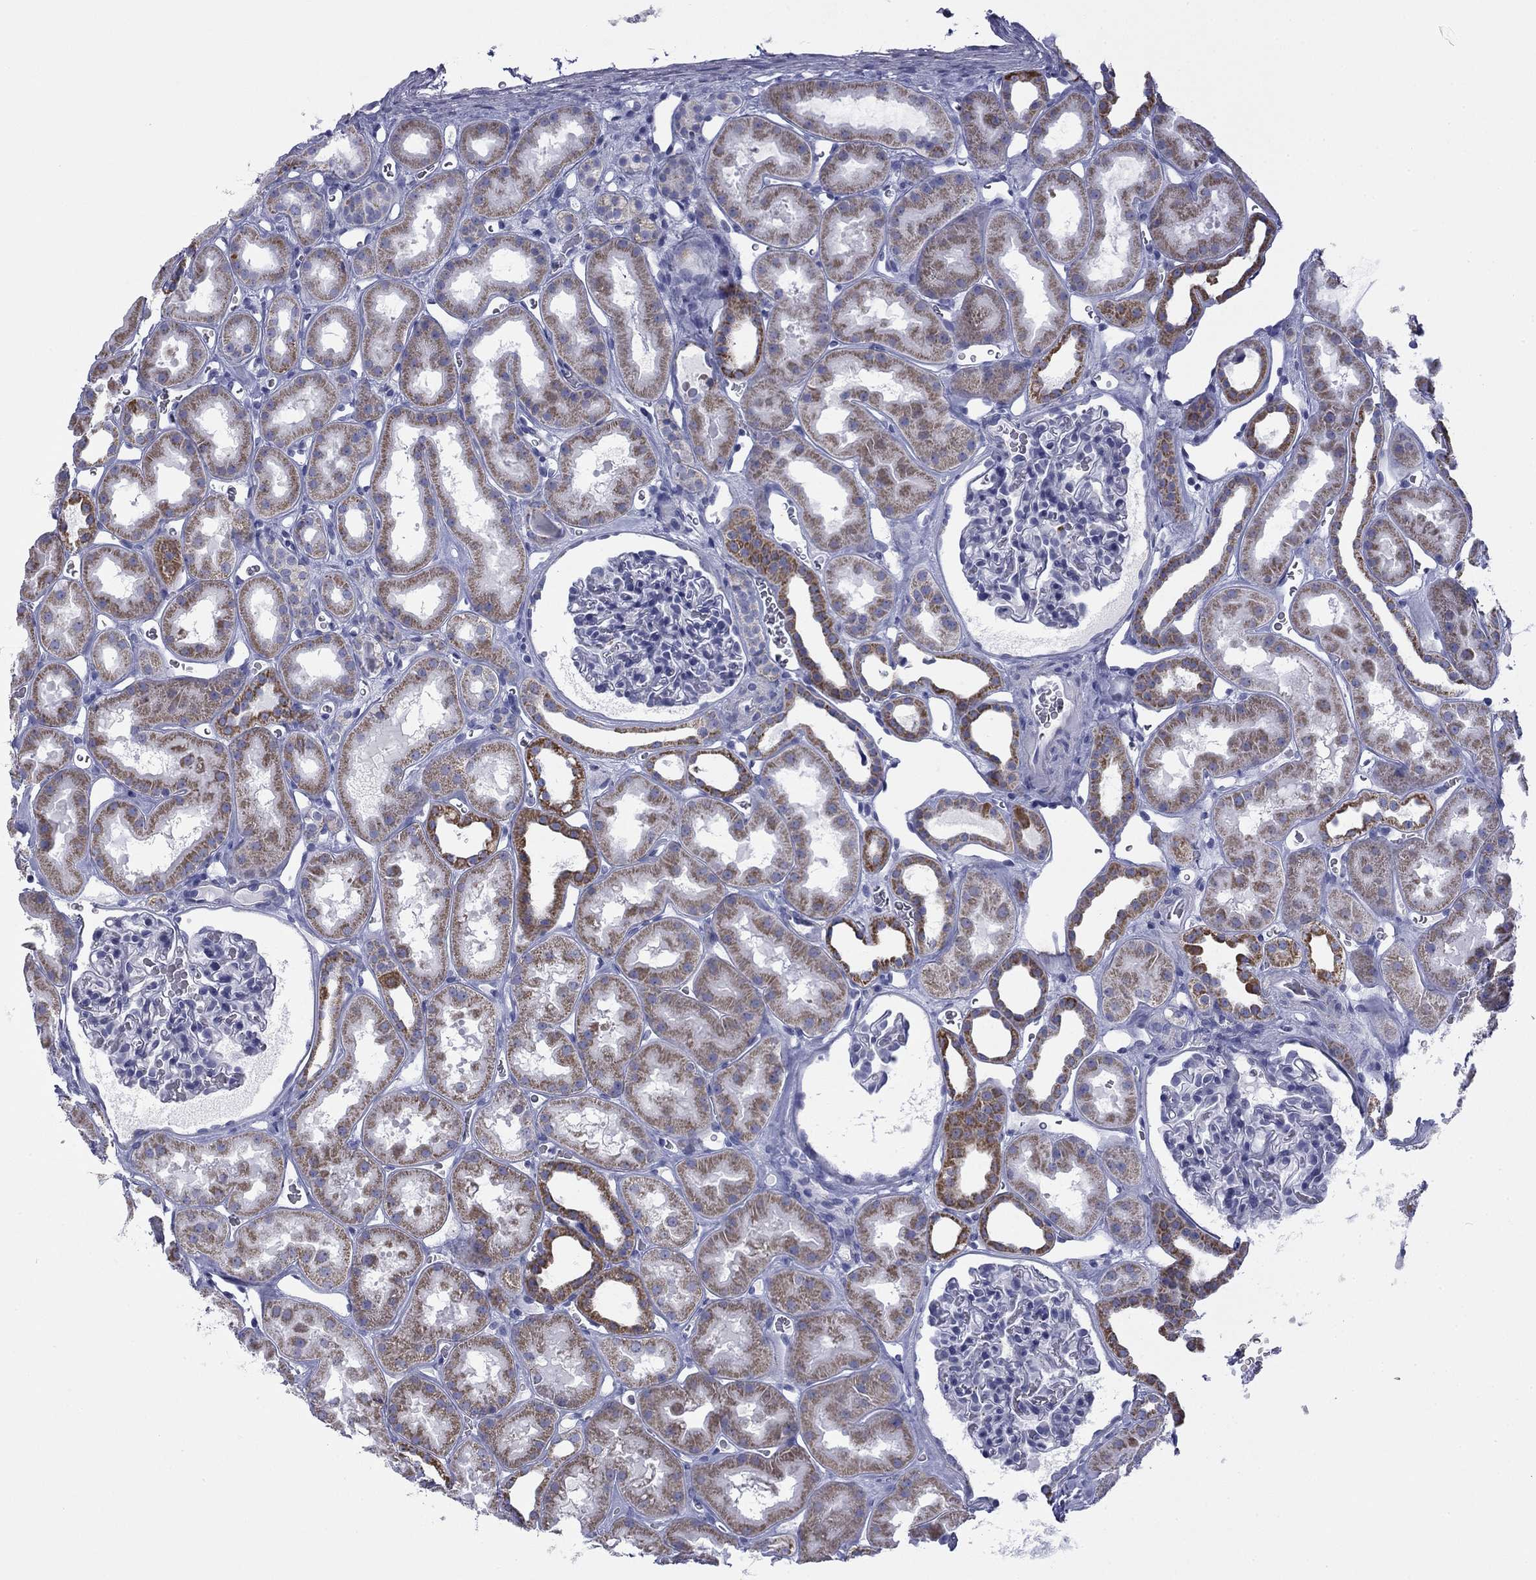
{"staining": {"intensity": "negative", "quantity": "none", "location": "none"}, "tissue": "kidney", "cell_type": "Cells in glomeruli", "image_type": "normal", "snomed": [{"axis": "morphology", "description": "Normal tissue, NOS"}, {"axis": "topography", "description": "Kidney"}], "caption": "This micrograph is of unremarkable kidney stained with immunohistochemistry (IHC) to label a protein in brown with the nuclei are counter-stained blue. There is no positivity in cells in glomeruli. (DAB immunohistochemistry (IHC) visualized using brightfield microscopy, high magnification).", "gene": "ZP2", "patient": {"sex": "female", "age": 41}}